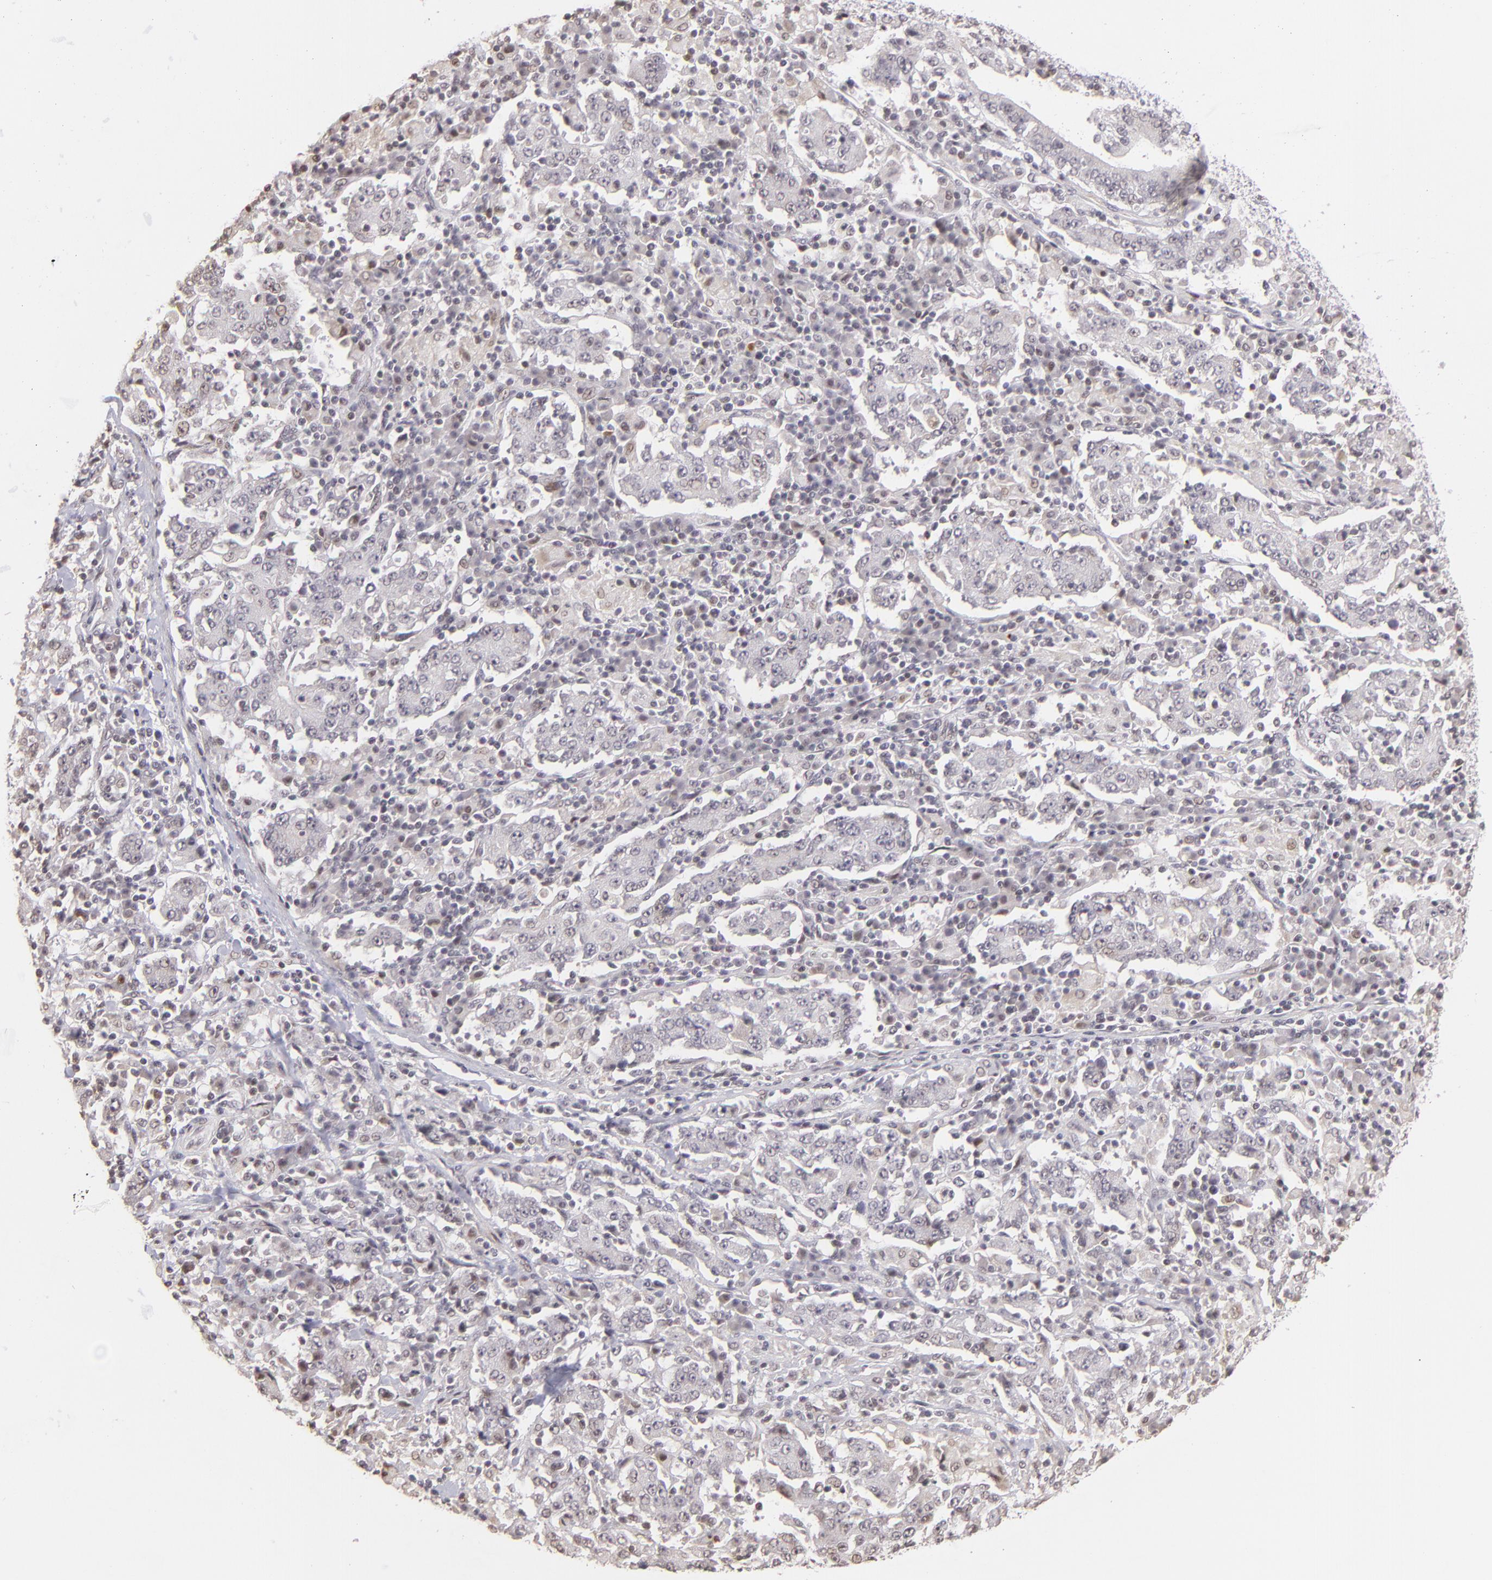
{"staining": {"intensity": "negative", "quantity": "none", "location": "none"}, "tissue": "stomach cancer", "cell_type": "Tumor cells", "image_type": "cancer", "snomed": [{"axis": "morphology", "description": "Normal tissue, NOS"}, {"axis": "morphology", "description": "Adenocarcinoma, NOS"}, {"axis": "topography", "description": "Stomach, upper"}, {"axis": "topography", "description": "Stomach"}], "caption": "IHC of human stomach cancer (adenocarcinoma) exhibits no staining in tumor cells.", "gene": "RARB", "patient": {"sex": "male", "age": 59}}